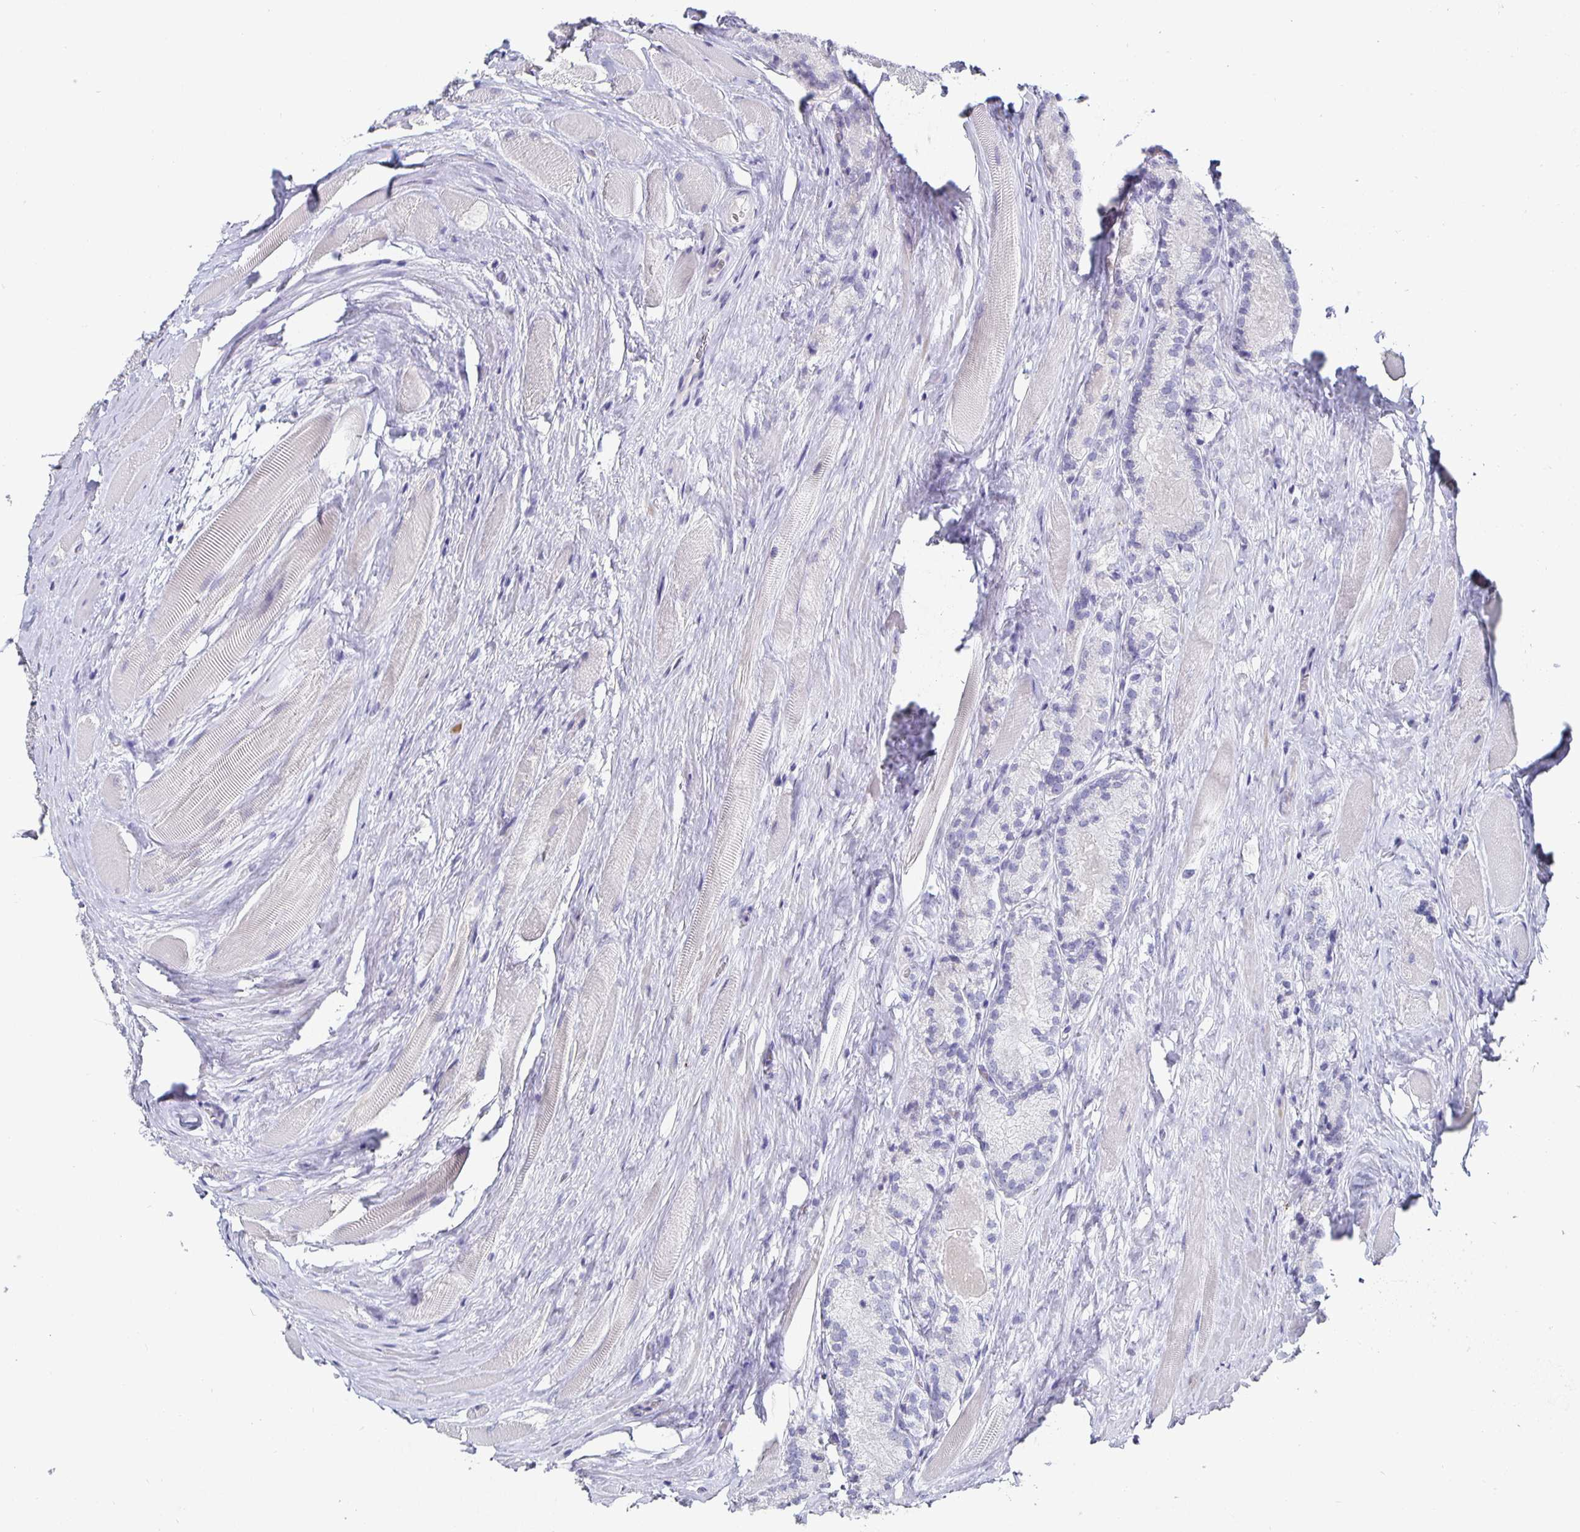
{"staining": {"intensity": "negative", "quantity": "none", "location": "none"}, "tissue": "prostate cancer", "cell_type": "Tumor cells", "image_type": "cancer", "snomed": [{"axis": "morphology", "description": "Adenocarcinoma, NOS"}, {"axis": "morphology", "description": "Adenocarcinoma, Low grade"}, {"axis": "topography", "description": "Prostate"}], "caption": "Human prostate cancer stained for a protein using immunohistochemistry (IHC) reveals no expression in tumor cells.", "gene": "CHGA", "patient": {"sex": "male", "age": 68}}